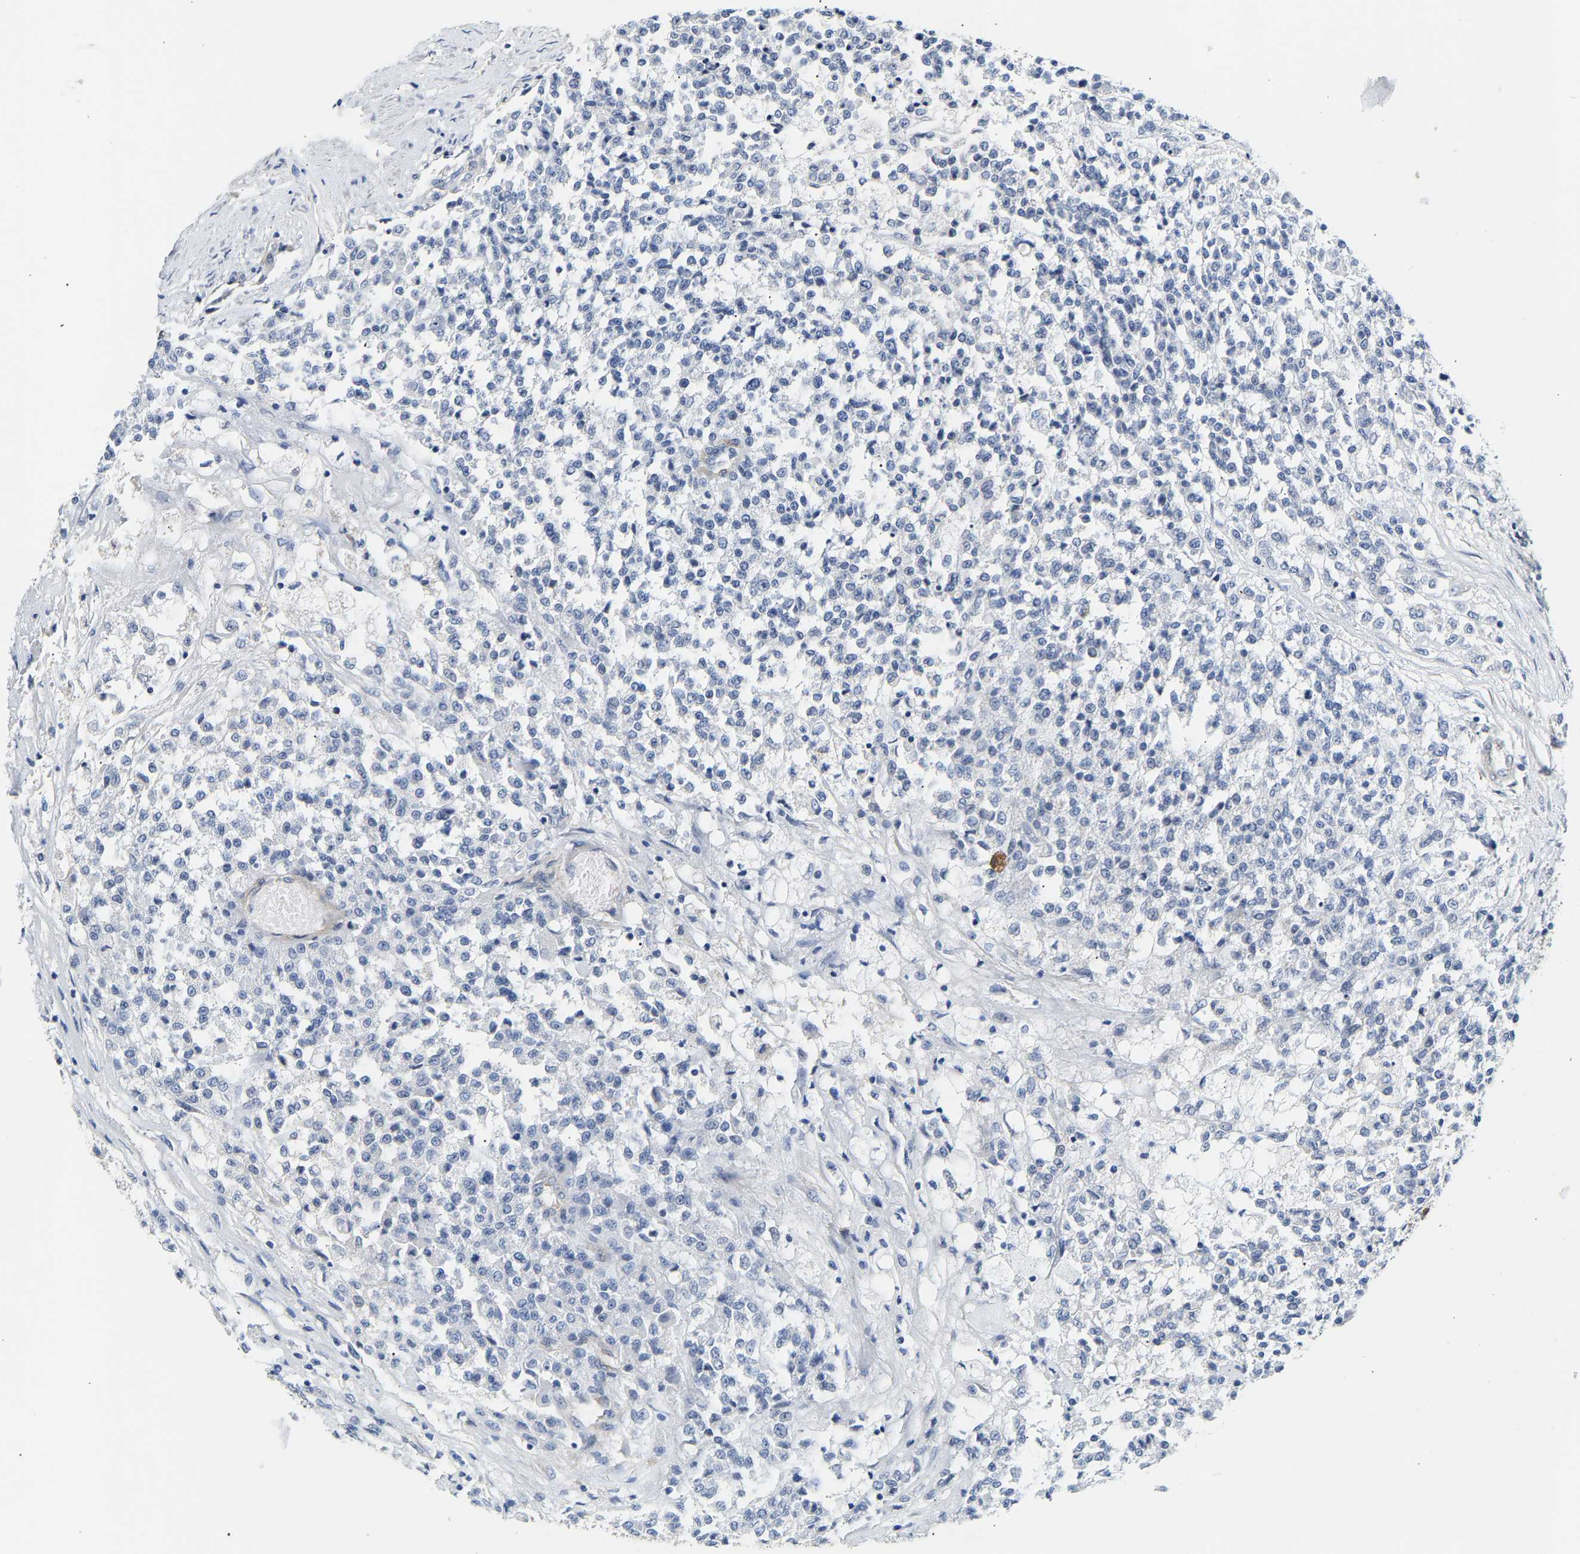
{"staining": {"intensity": "negative", "quantity": "none", "location": "none"}, "tissue": "testis cancer", "cell_type": "Tumor cells", "image_type": "cancer", "snomed": [{"axis": "morphology", "description": "Seminoma, NOS"}, {"axis": "topography", "description": "Testis"}], "caption": "High power microscopy image of an immunohistochemistry photomicrograph of seminoma (testis), revealing no significant expression in tumor cells. (Brightfield microscopy of DAB immunohistochemistry (IHC) at high magnification).", "gene": "PAWR", "patient": {"sex": "male", "age": 59}}